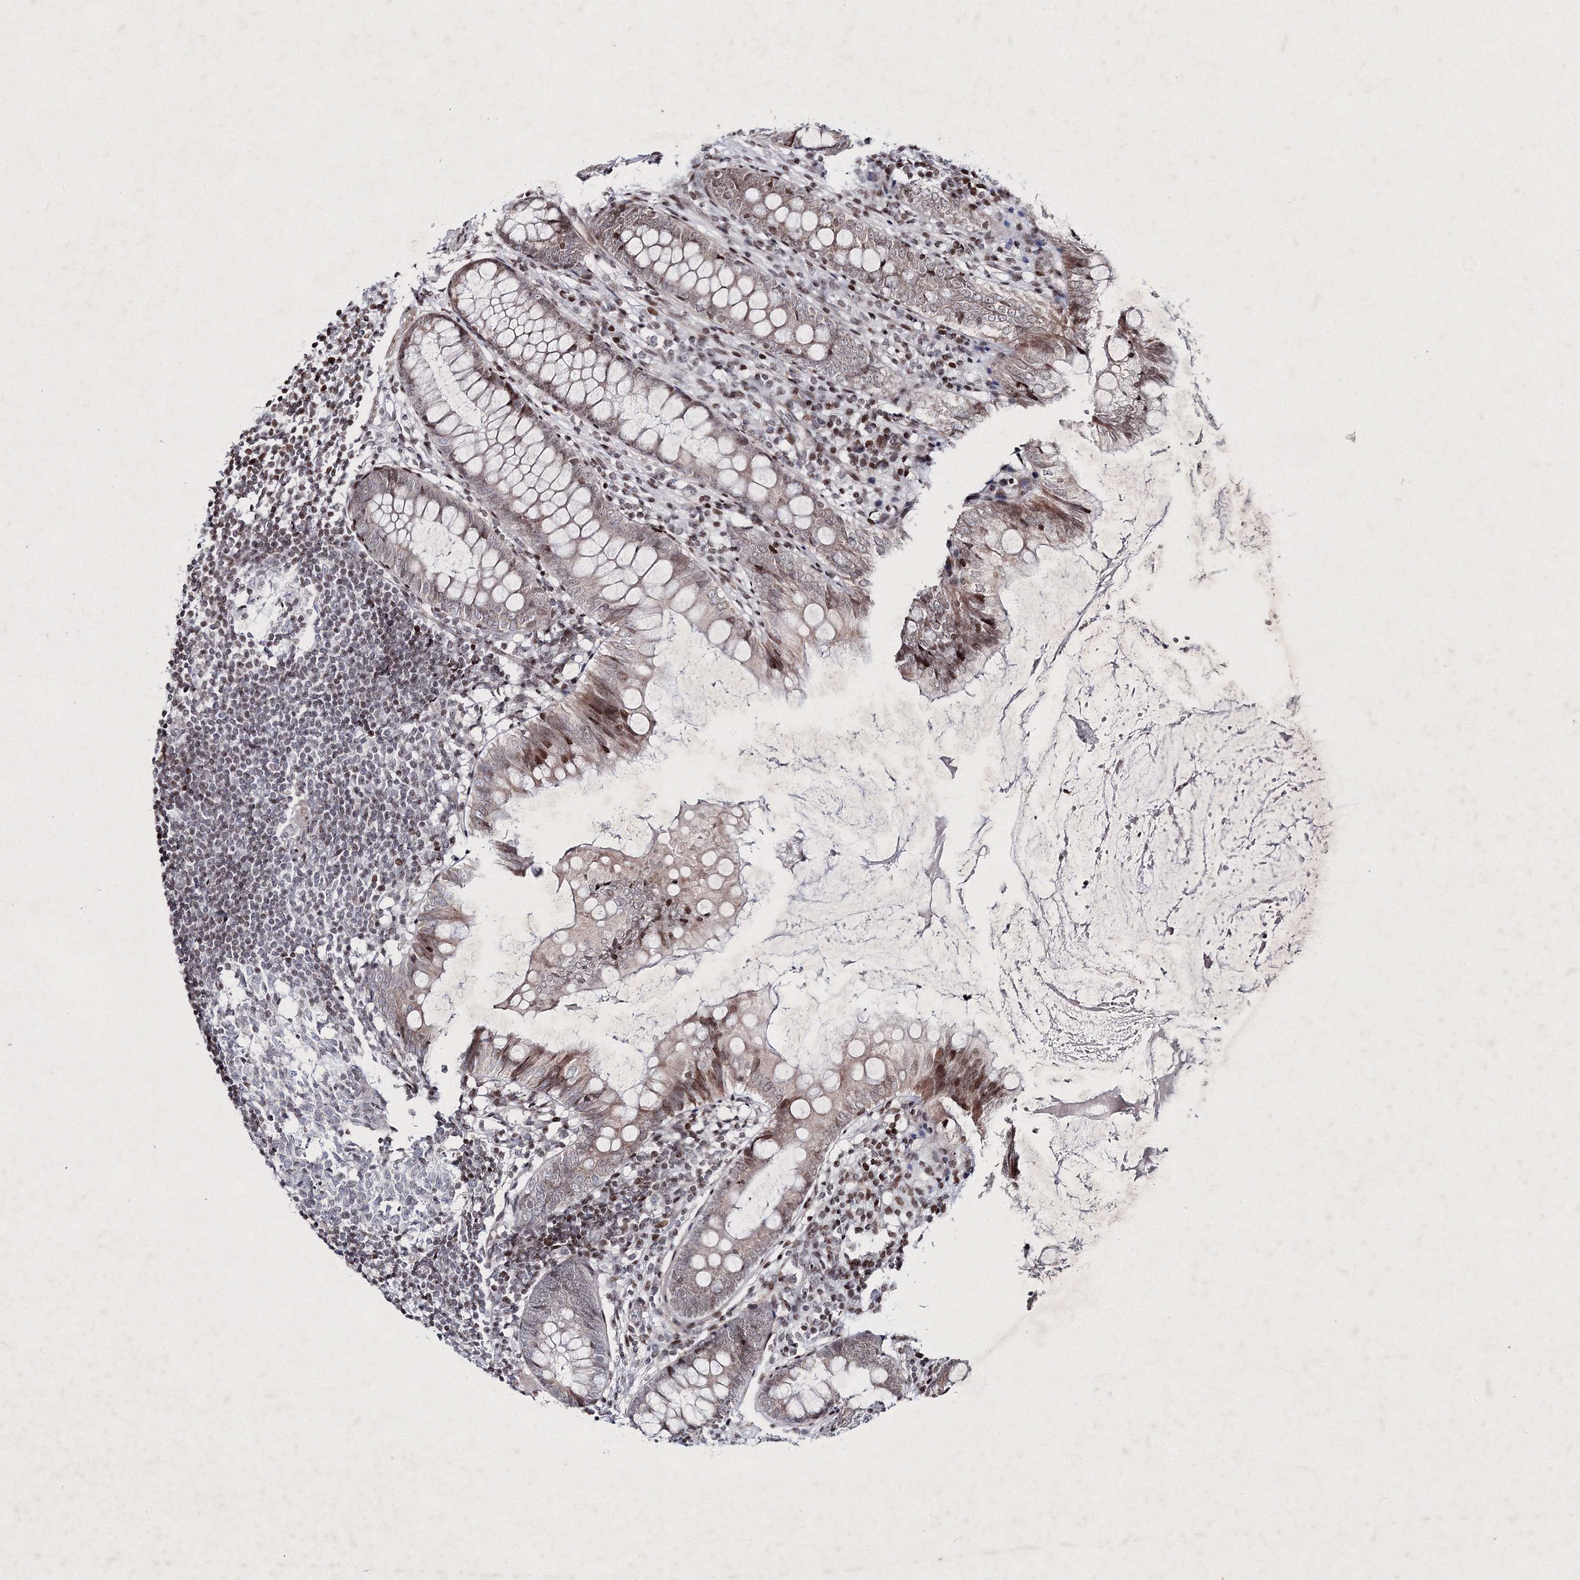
{"staining": {"intensity": "moderate", "quantity": "<25%", "location": "nuclear"}, "tissue": "appendix", "cell_type": "Glandular cells", "image_type": "normal", "snomed": [{"axis": "morphology", "description": "Normal tissue, NOS"}, {"axis": "topography", "description": "Appendix"}], "caption": "Appendix stained for a protein (brown) displays moderate nuclear positive expression in approximately <25% of glandular cells.", "gene": "SMIM29", "patient": {"sex": "female", "age": 77}}